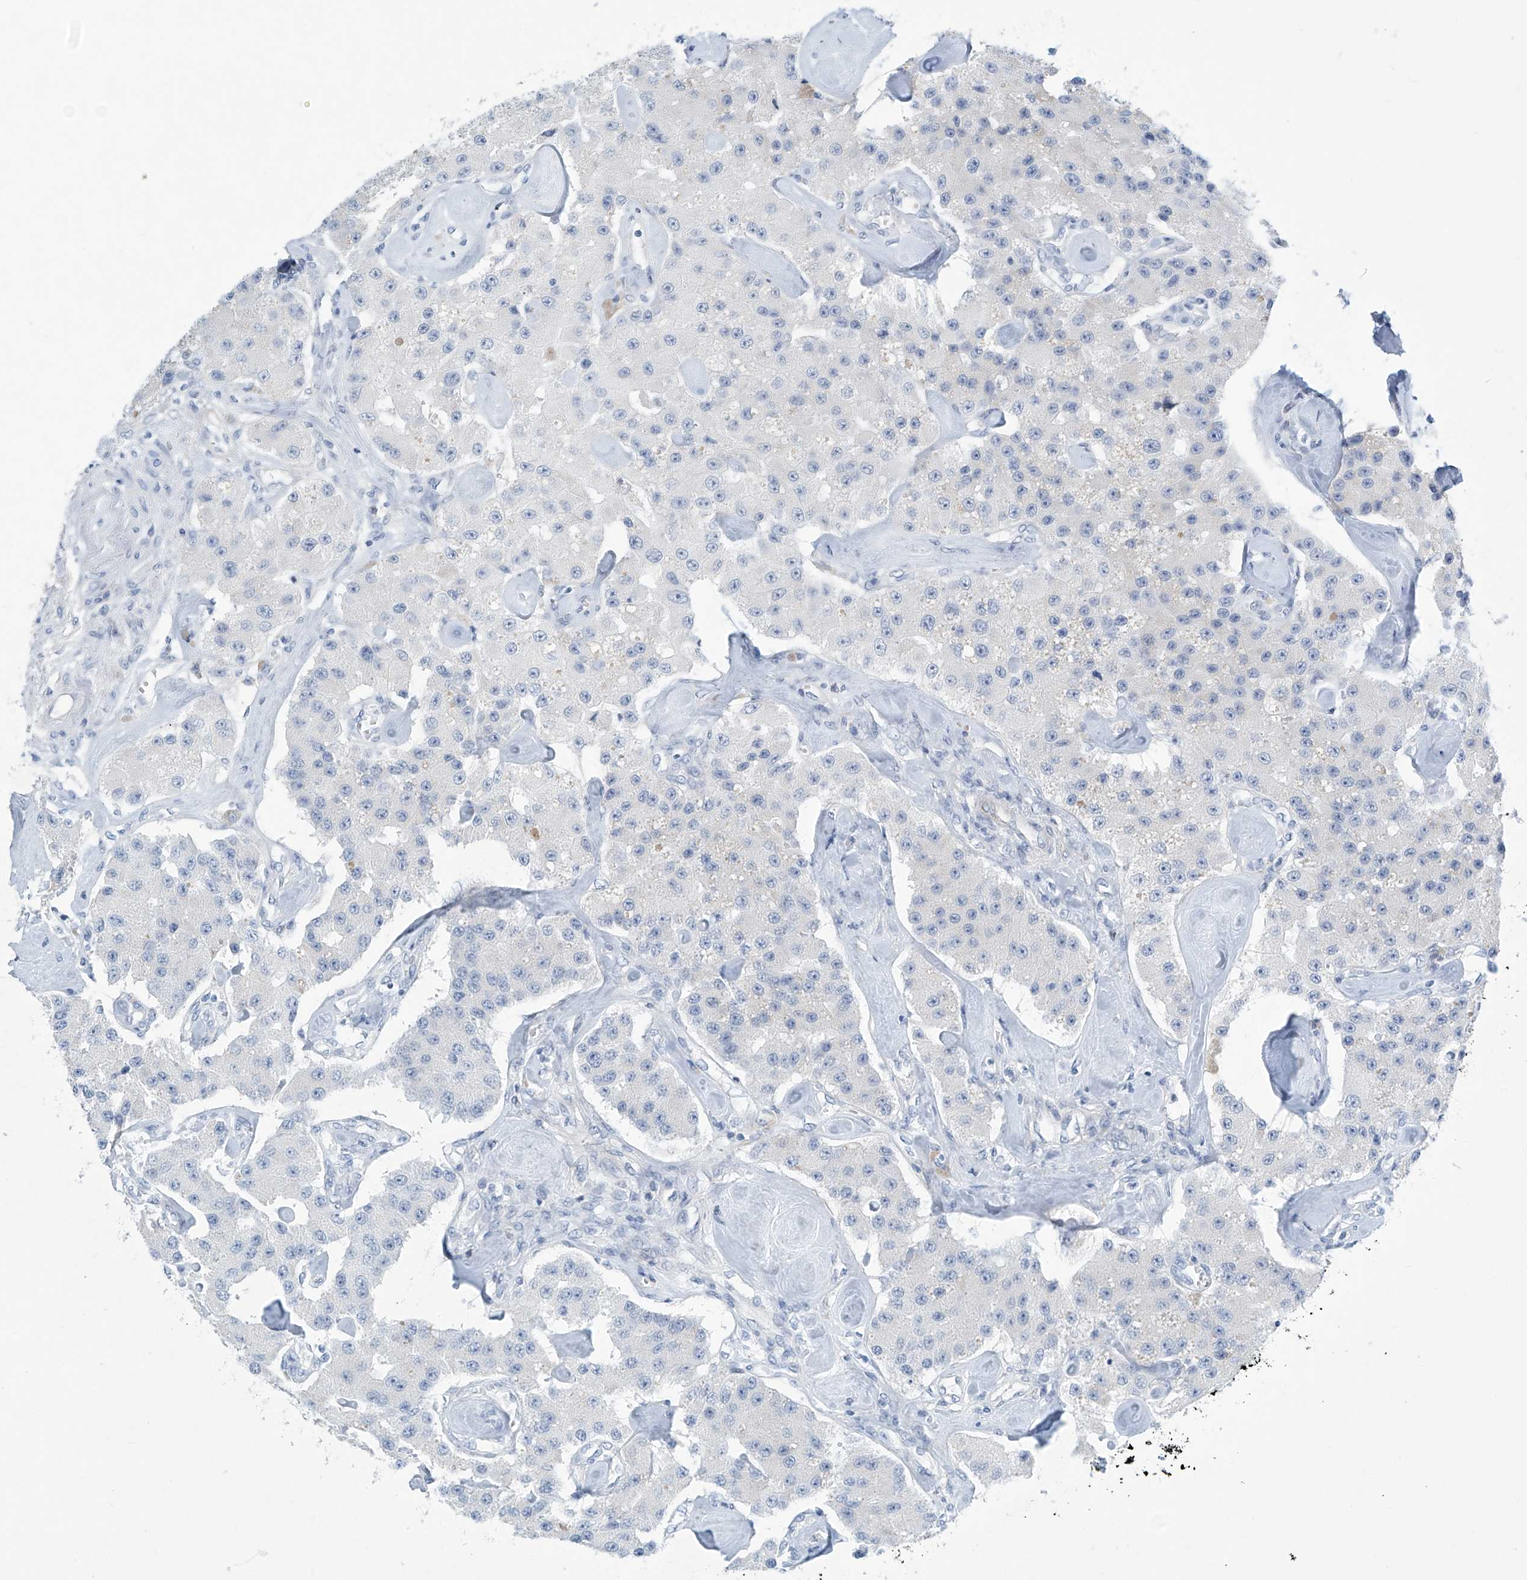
{"staining": {"intensity": "negative", "quantity": "none", "location": "none"}, "tissue": "carcinoid", "cell_type": "Tumor cells", "image_type": "cancer", "snomed": [{"axis": "morphology", "description": "Carcinoid, malignant, NOS"}, {"axis": "topography", "description": "Pancreas"}], "caption": "Photomicrograph shows no protein expression in tumor cells of carcinoid (malignant) tissue.", "gene": "SLC35A5", "patient": {"sex": "male", "age": 41}}